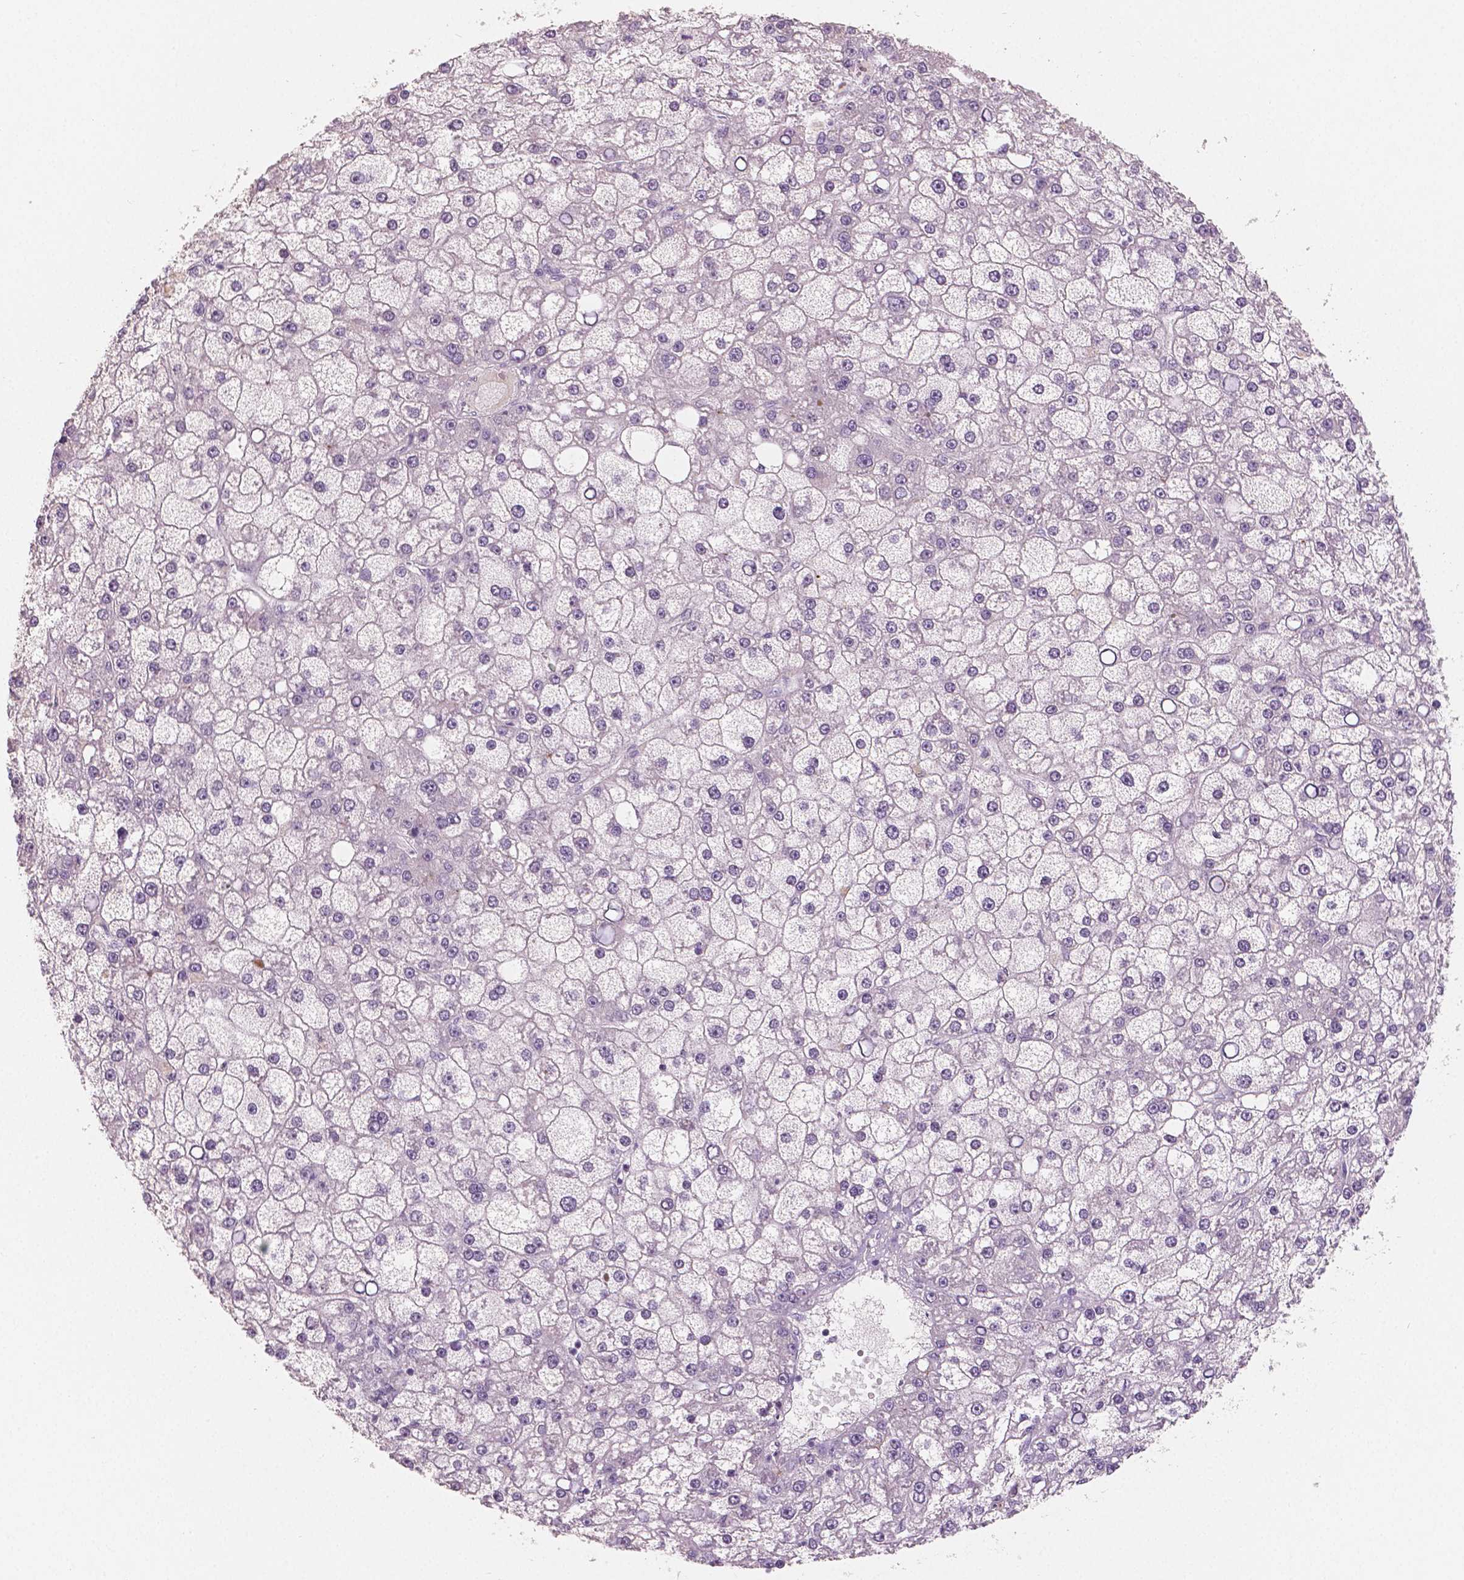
{"staining": {"intensity": "negative", "quantity": "none", "location": "none"}, "tissue": "liver cancer", "cell_type": "Tumor cells", "image_type": "cancer", "snomed": [{"axis": "morphology", "description": "Carcinoma, Hepatocellular, NOS"}, {"axis": "topography", "description": "Liver"}], "caption": "Immunohistochemical staining of liver cancer demonstrates no significant positivity in tumor cells.", "gene": "APOA4", "patient": {"sex": "male", "age": 67}}